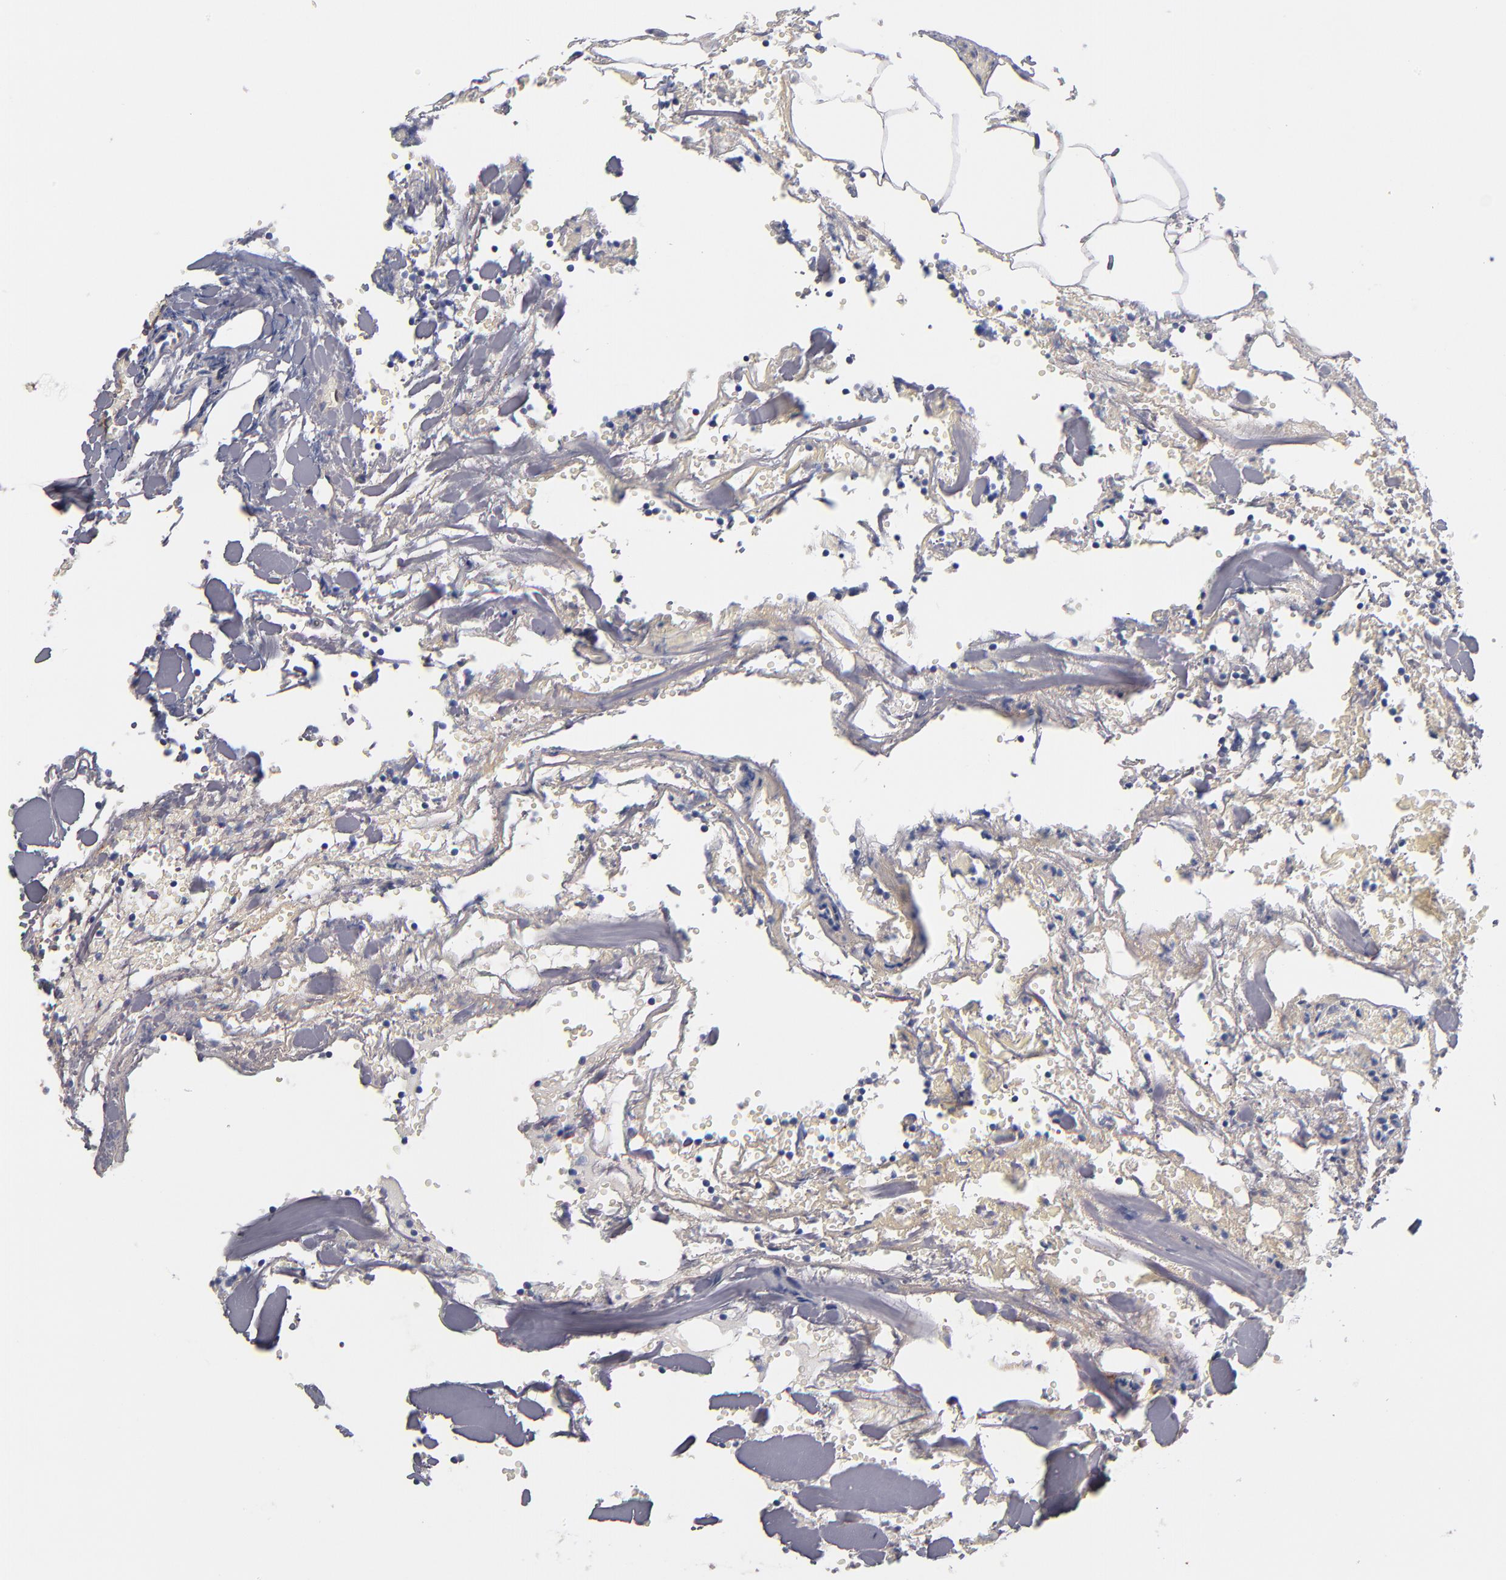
{"staining": {"intensity": "negative", "quantity": "none", "location": "none"}, "tissue": "lymph node", "cell_type": "Germinal center cells", "image_type": "normal", "snomed": [{"axis": "morphology", "description": "Normal tissue, NOS"}, {"axis": "topography", "description": "Lymph node"}], "caption": "Germinal center cells are negative for protein expression in benign human lymph node. The staining is performed using DAB brown chromogen with nuclei counter-stained in using hematoxylin.", "gene": "PLSCR4", "patient": {"sex": "male", "age": 58}}